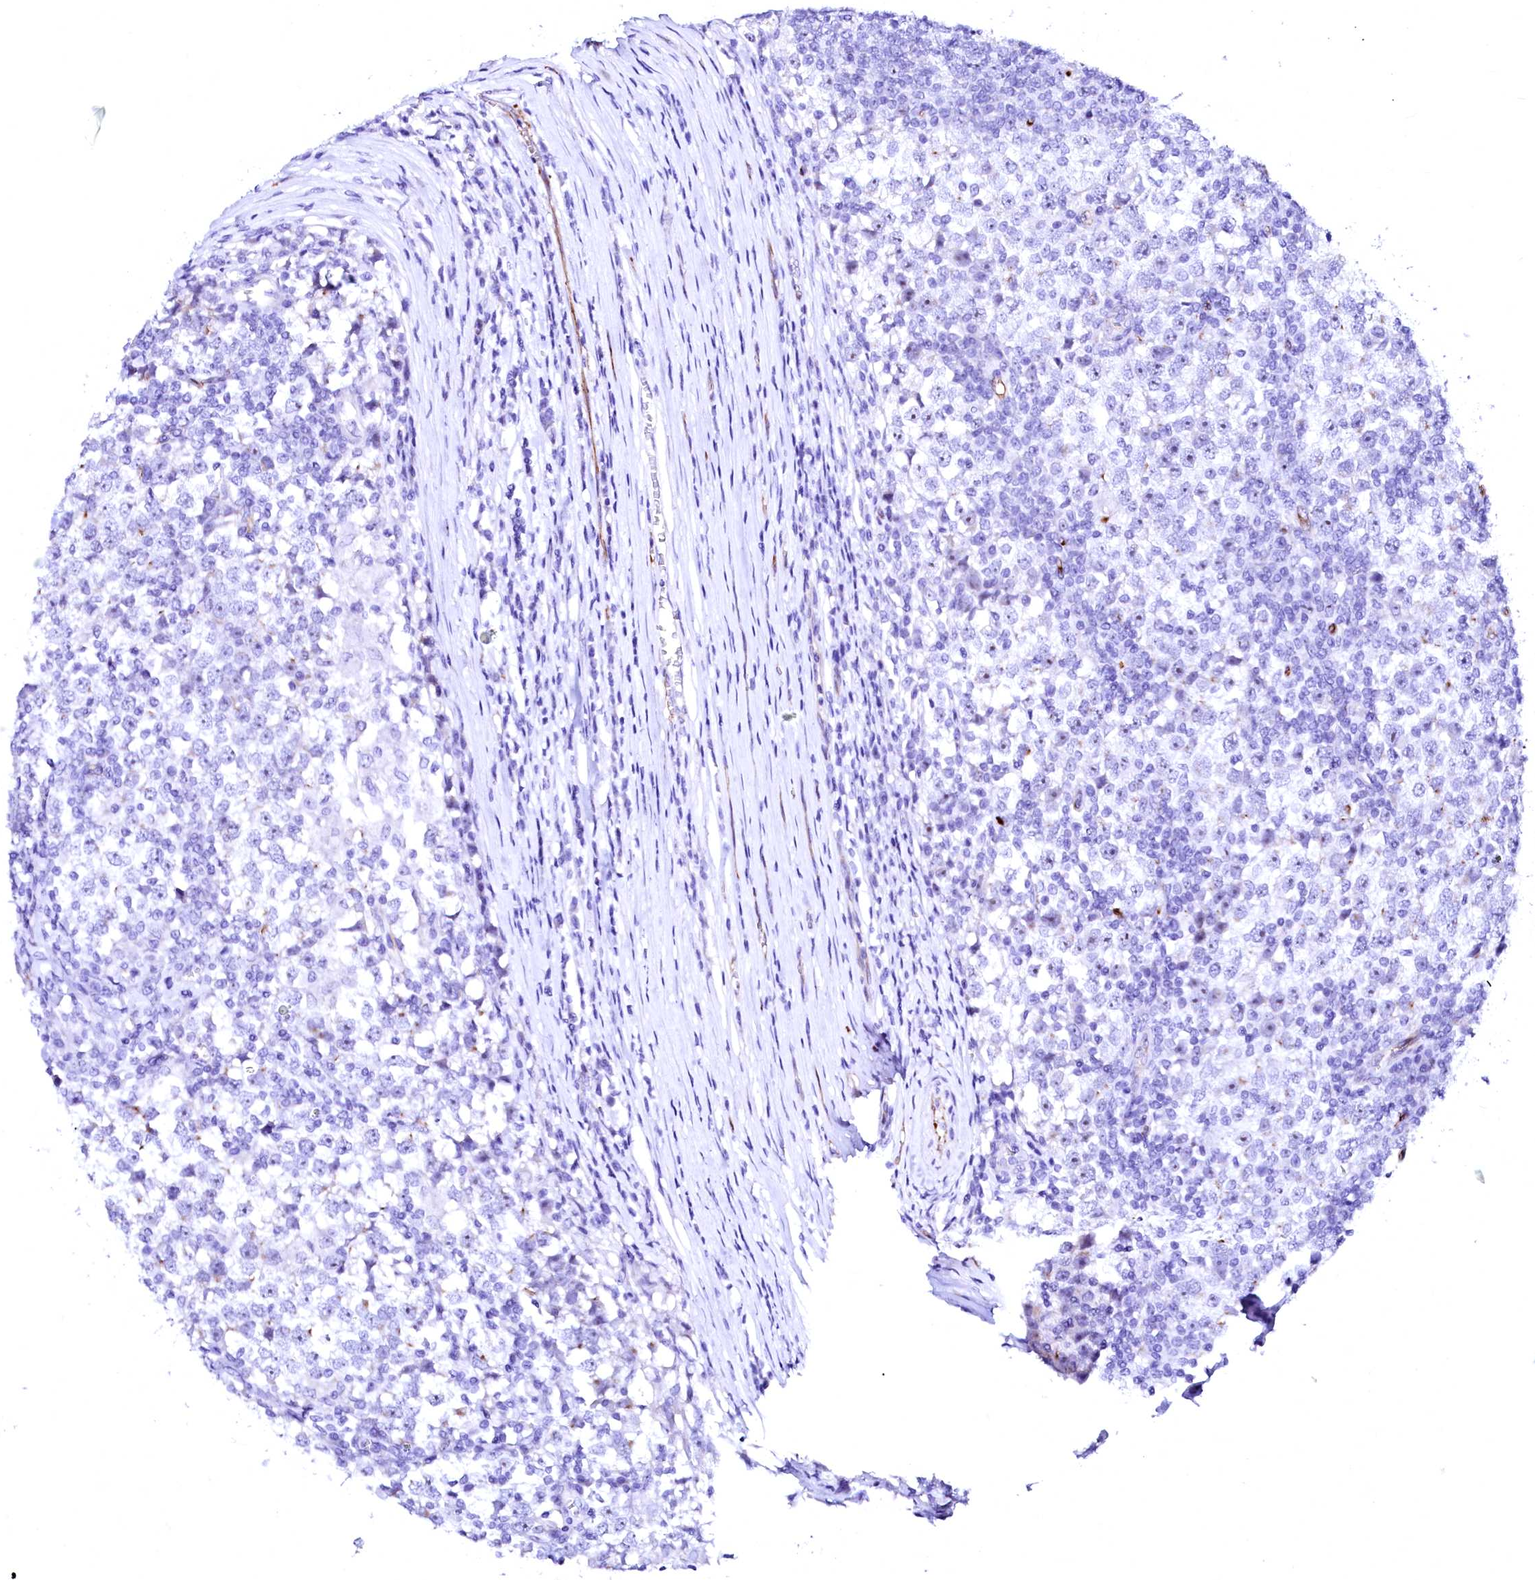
{"staining": {"intensity": "negative", "quantity": "none", "location": "none"}, "tissue": "testis cancer", "cell_type": "Tumor cells", "image_type": "cancer", "snomed": [{"axis": "morphology", "description": "Seminoma, NOS"}, {"axis": "topography", "description": "Testis"}], "caption": "Immunohistochemistry of testis seminoma demonstrates no positivity in tumor cells.", "gene": "SFR1", "patient": {"sex": "male", "age": 65}}